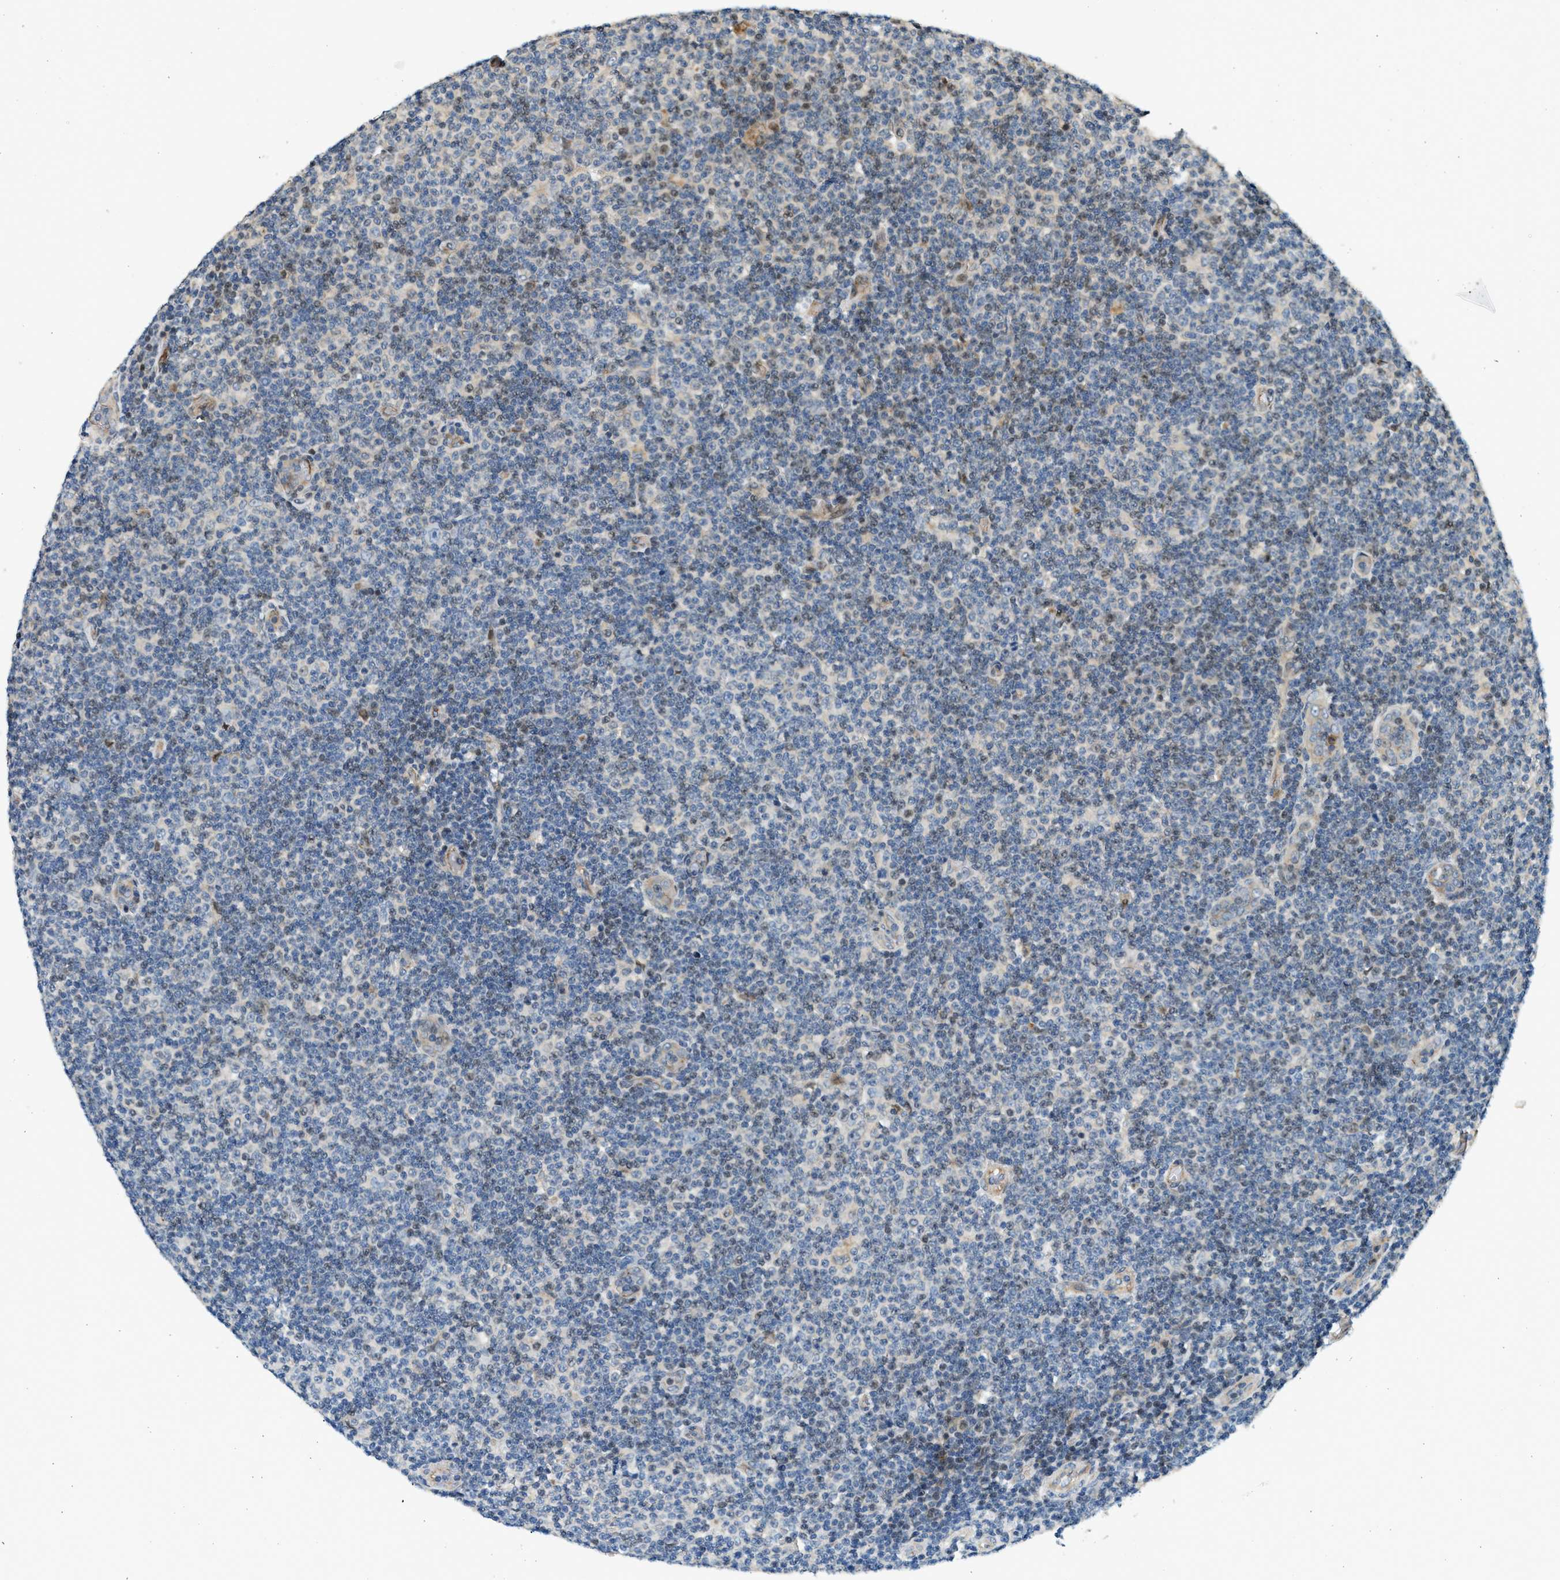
{"staining": {"intensity": "negative", "quantity": "none", "location": "none"}, "tissue": "lymphoma", "cell_type": "Tumor cells", "image_type": "cancer", "snomed": [{"axis": "morphology", "description": "Malignant lymphoma, non-Hodgkin's type, Low grade"}, {"axis": "topography", "description": "Lymph node"}], "caption": "This is an immunohistochemistry photomicrograph of malignant lymphoma, non-Hodgkin's type (low-grade). There is no positivity in tumor cells.", "gene": "NRSN2", "patient": {"sex": "male", "age": 83}}